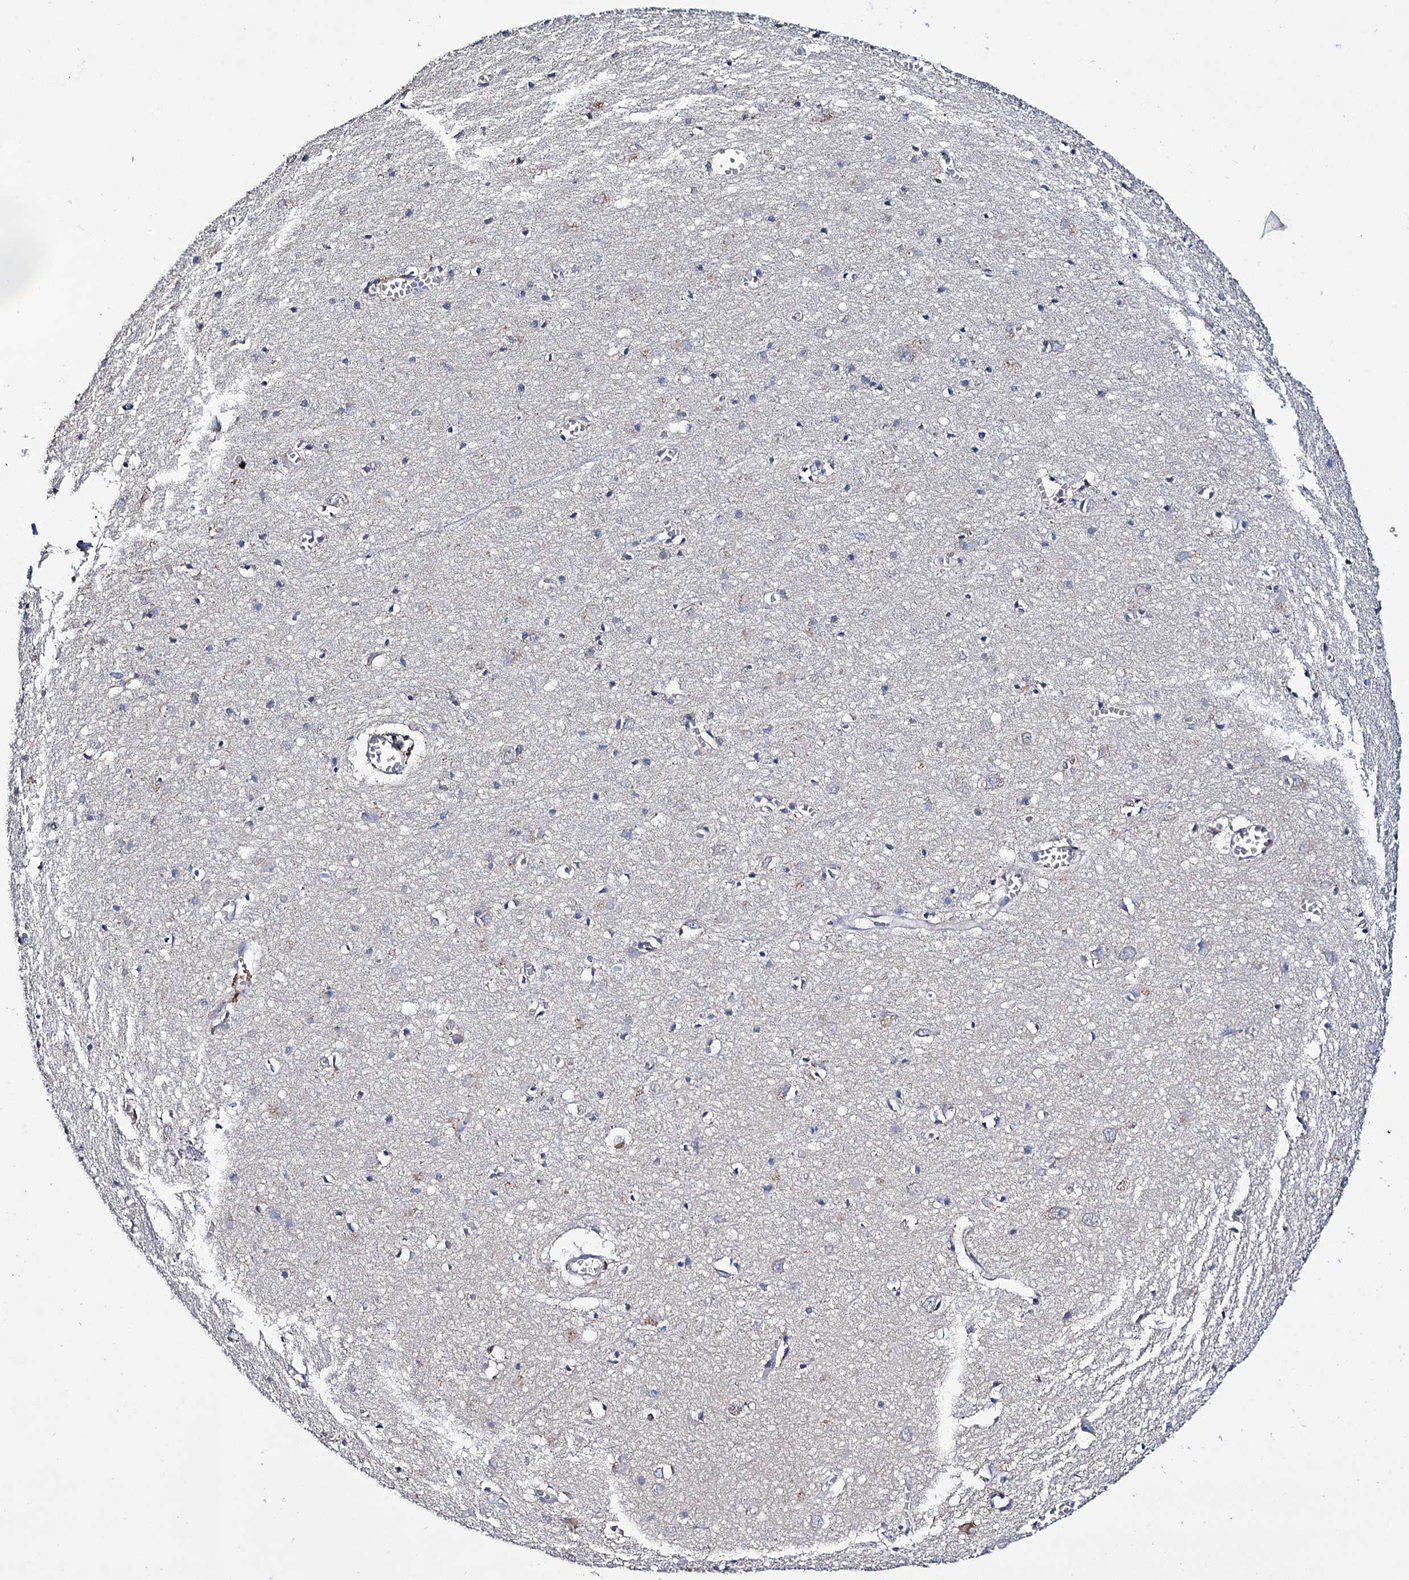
{"staining": {"intensity": "weak", "quantity": "<25%", "location": "cytoplasmic/membranous"}, "tissue": "cerebral cortex", "cell_type": "Endothelial cells", "image_type": "normal", "snomed": [{"axis": "morphology", "description": "Normal tissue, NOS"}, {"axis": "topography", "description": "Cerebral cortex"}], "caption": "Endothelial cells are negative for brown protein staining in normal cerebral cortex.", "gene": "UBASH3B", "patient": {"sex": "female", "age": 64}}